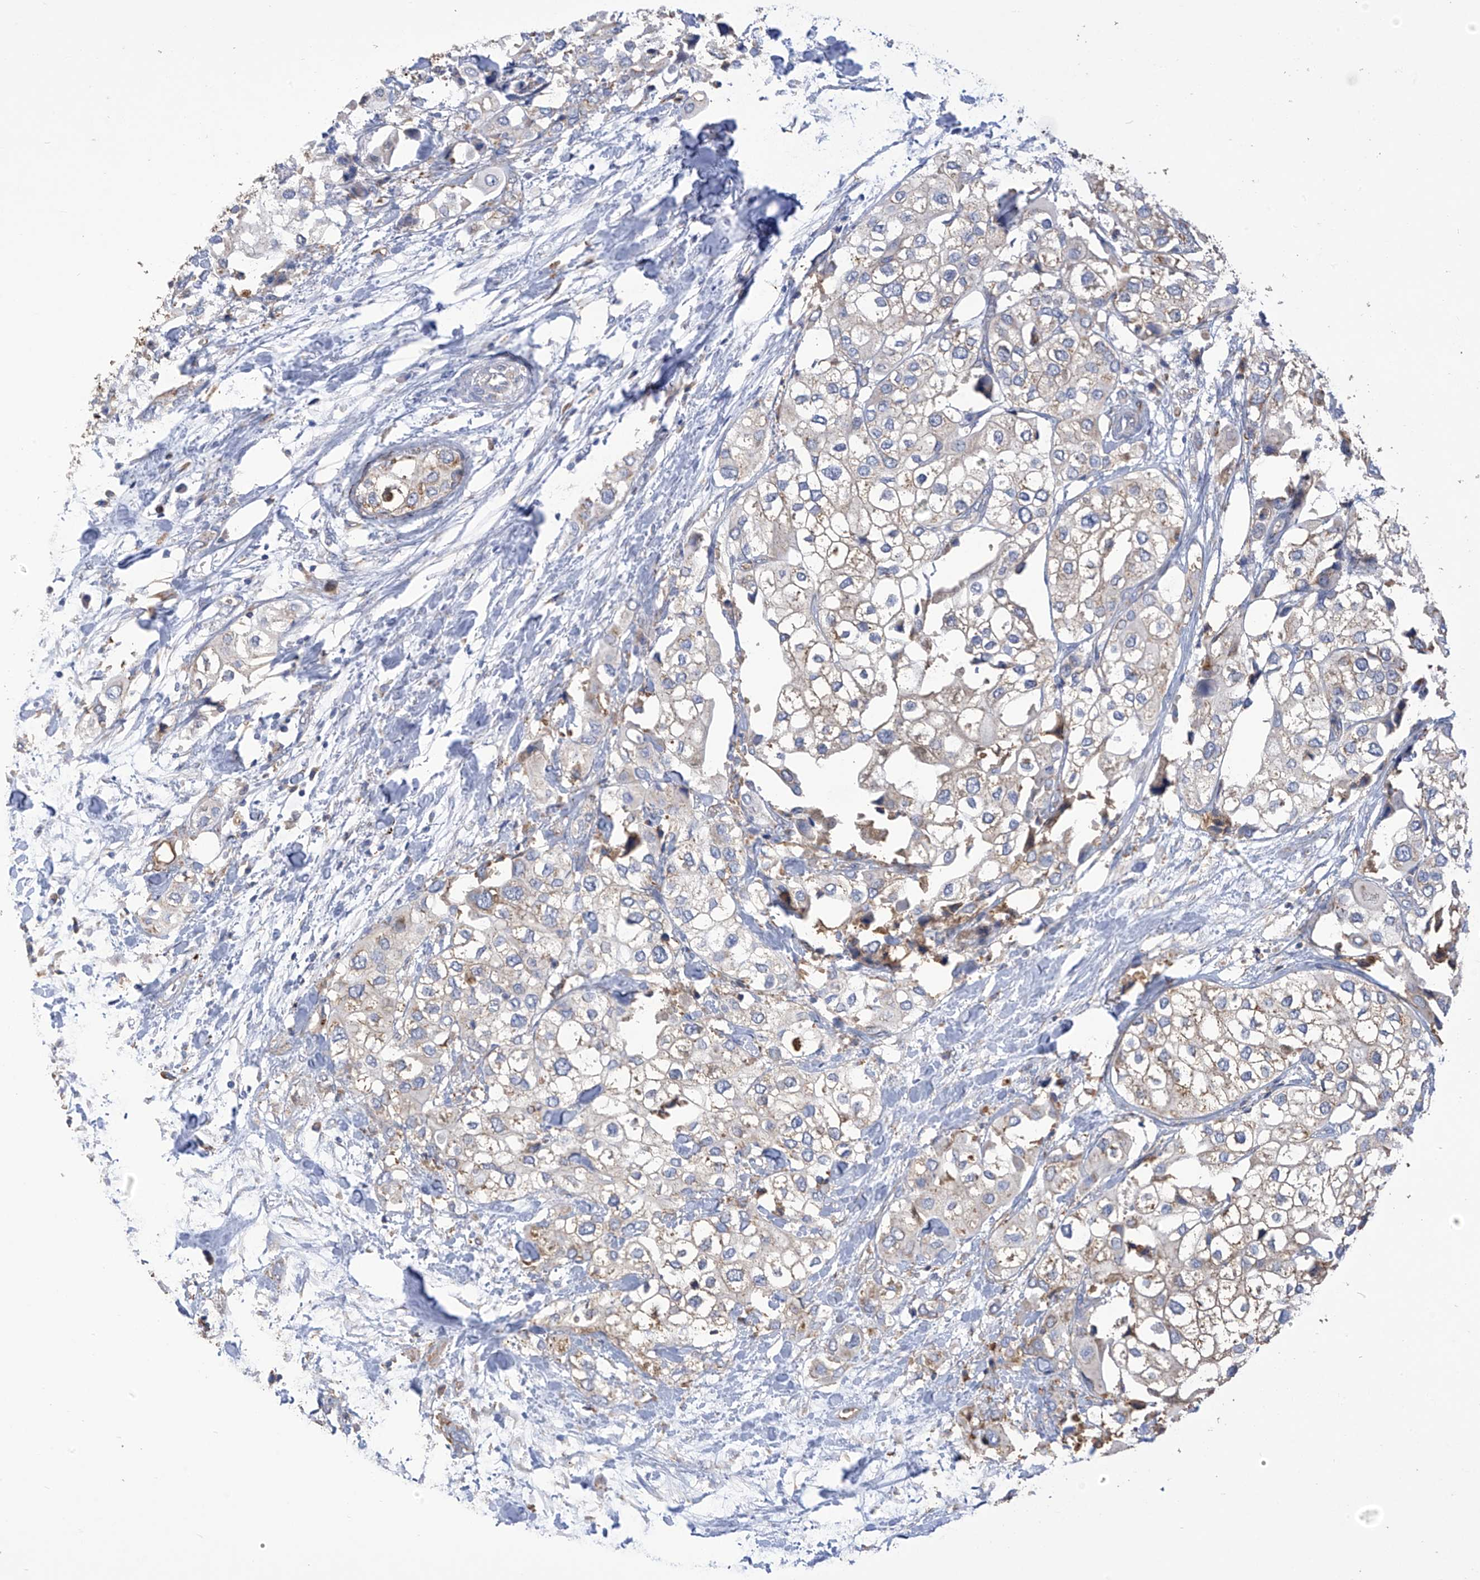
{"staining": {"intensity": "weak", "quantity": "<25%", "location": "cytoplasmic/membranous"}, "tissue": "urothelial cancer", "cell_type": "Tumor cells", "image_type": "cancer", "snomed": [{"axis": "morphology", "description": "Urothelial carcinoma, High grade"}, {"axis": "topography", "description": "Urinary bladder"}], "caption": "Immunohistochemical staining of human urothelial cancer shows no significant expression in tumor cells.", "gene": "OGT", "patient": {"sex": "male", "age": 64}}